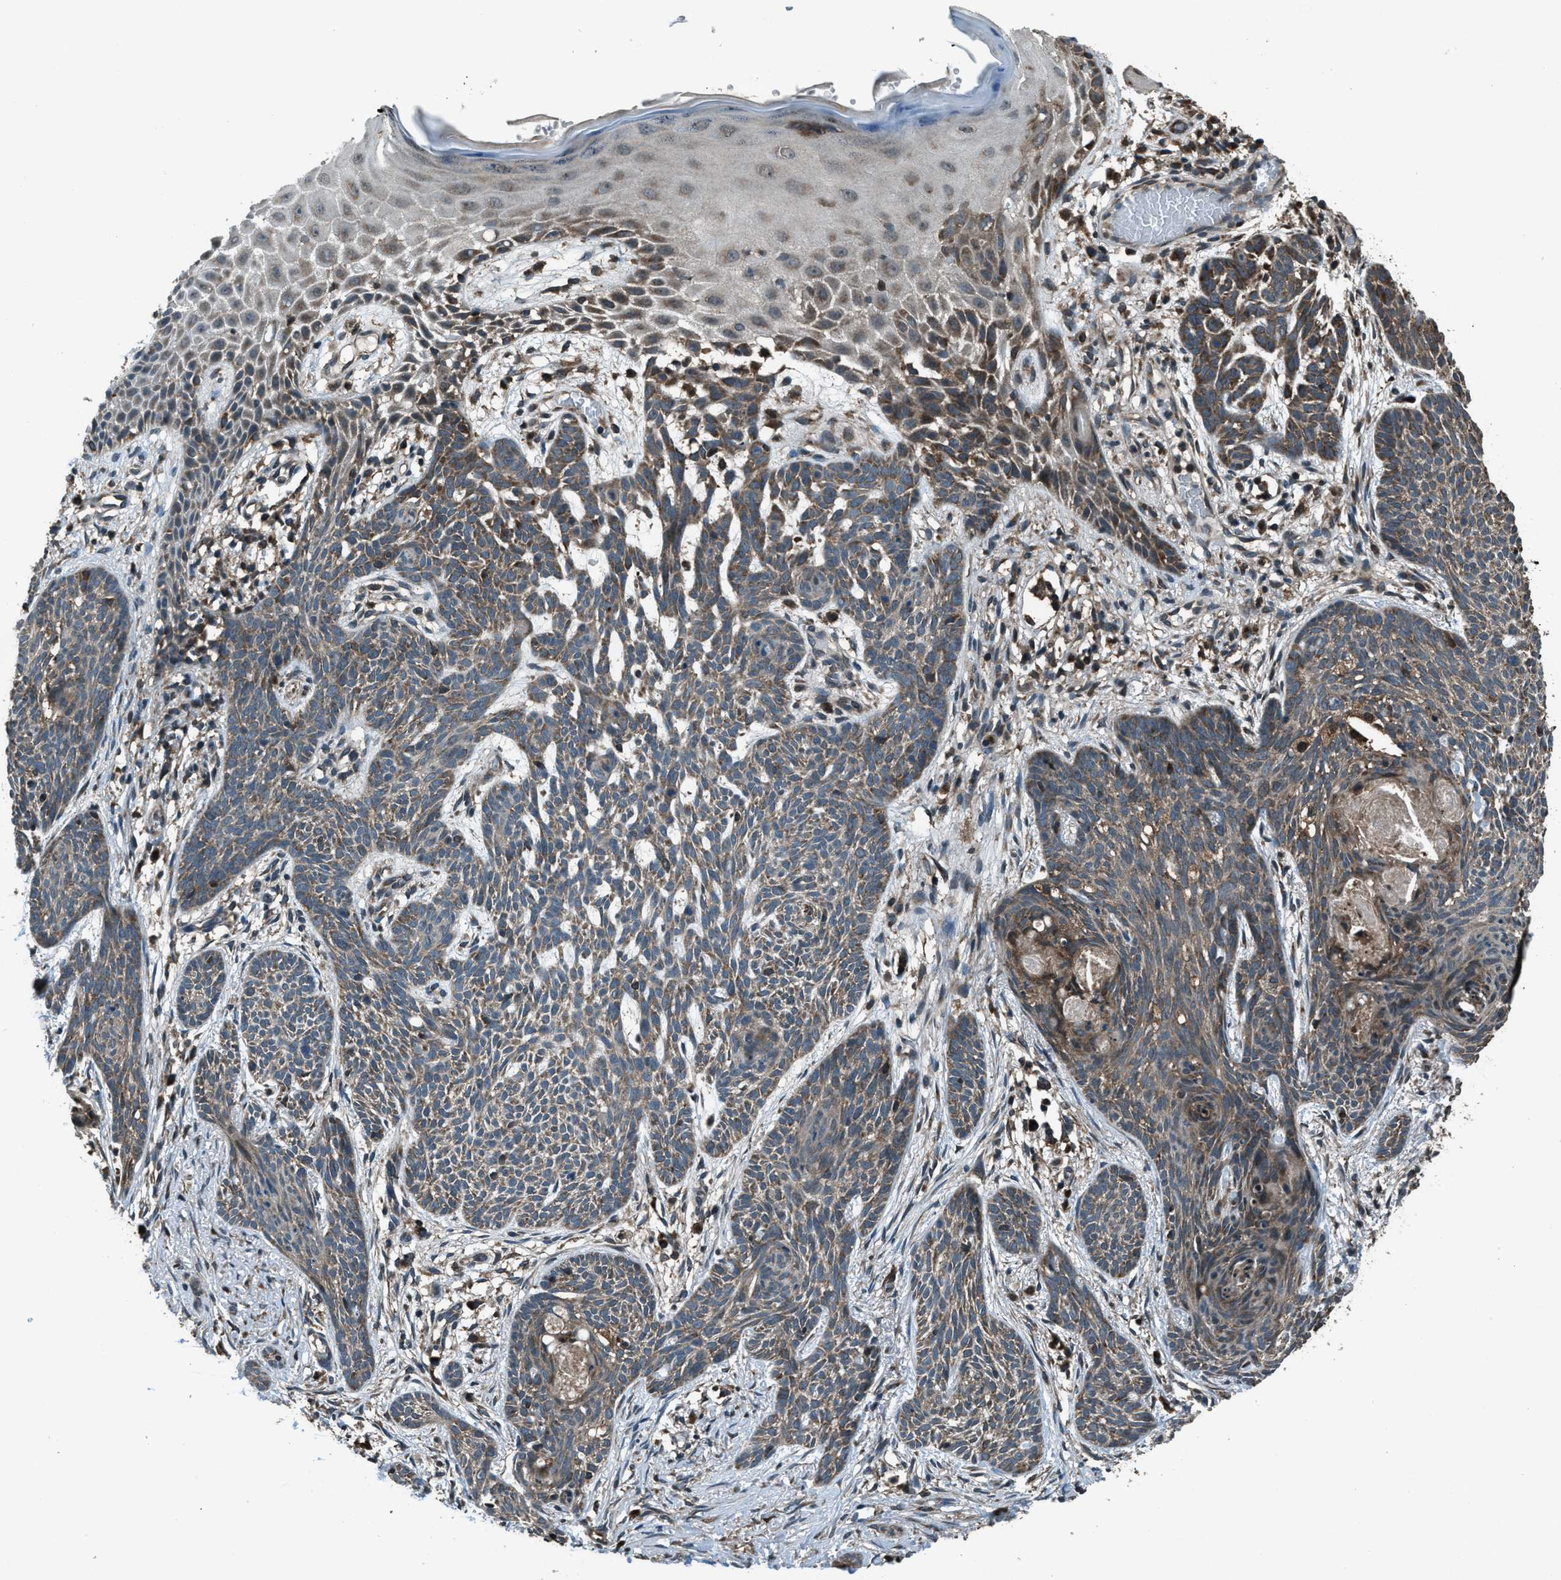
{"staining": {"intensity": "weak", "quantity": ">75%", "location": "cytoplasmic/membranous"}, "tissue": "skin cancer", "cell_type": "Tumor cells", "image_type": "cancer", "snomed": [{"axis": "morphology", "description": "Basal cell carcinoma"}, {"axis": "topography", "description": "Skin"}], "caption": "Human basal cell carcinoma (skin) stained with a brown dye exhibits weak cytoplasmic/membranous positive staining in approximately >75% of tumor cells.", "gene": "TRIM4", "patient": {"sex": "female", "age": 59}}